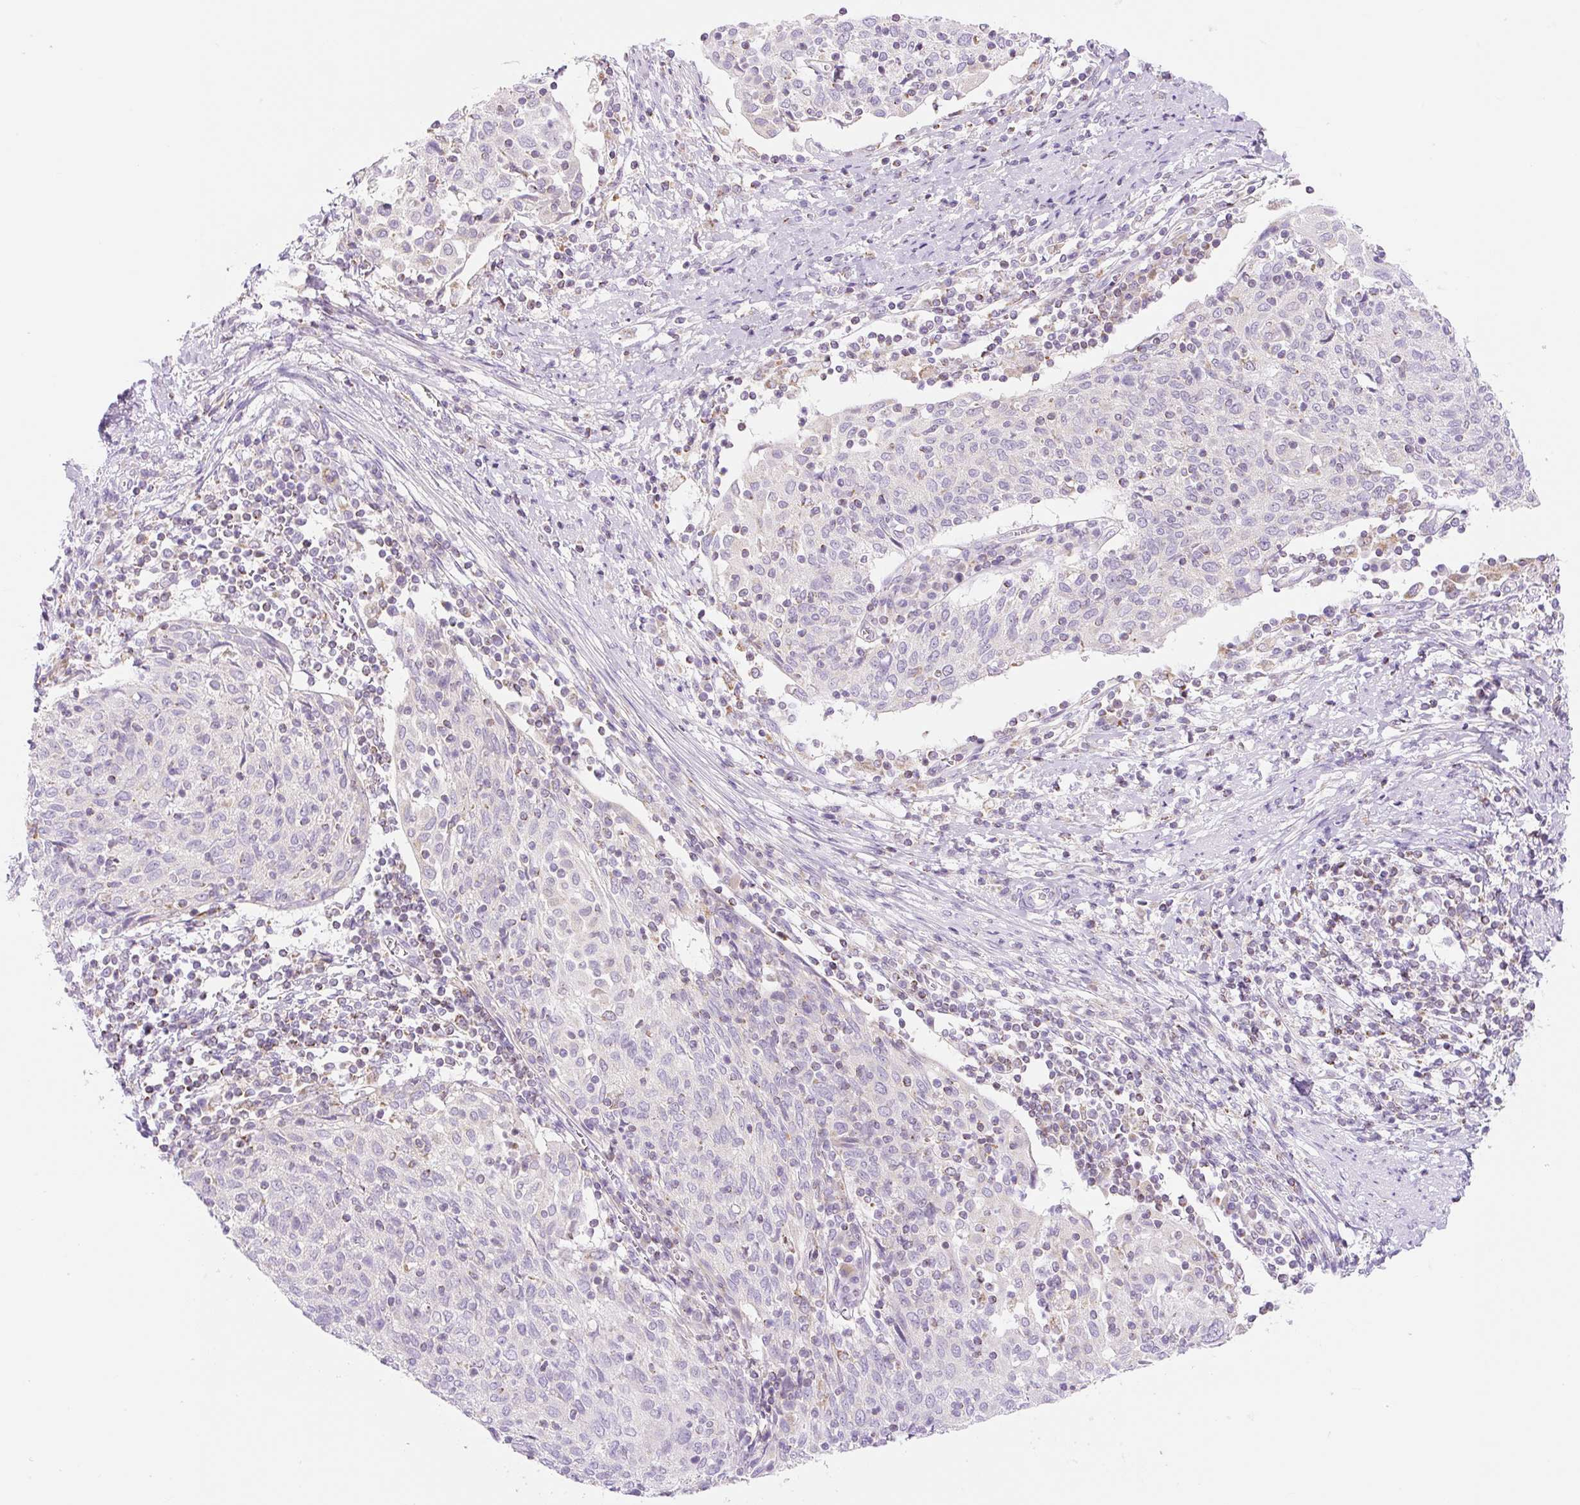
{"staining": {"intensity": "negative", "quantity": "none", "location": "none"}, "tissue": "cervical cancer", "cell_type": "Tumor cells", "image_type": "cancer", "snomed": [{"axis": "morphology", "description": "Squamous cell carcinoma, NOS"}, {"axis": "topography", "description": "Cervix"}], "caption": "A high-resolution photomicrograph shows immunohistochemistry staining of cervical squamous cell carcinoma, which reveals no significant positivity in tumor cells.", "gene": "FOCAD", "patient": {"sex": "female", "age": 52}}